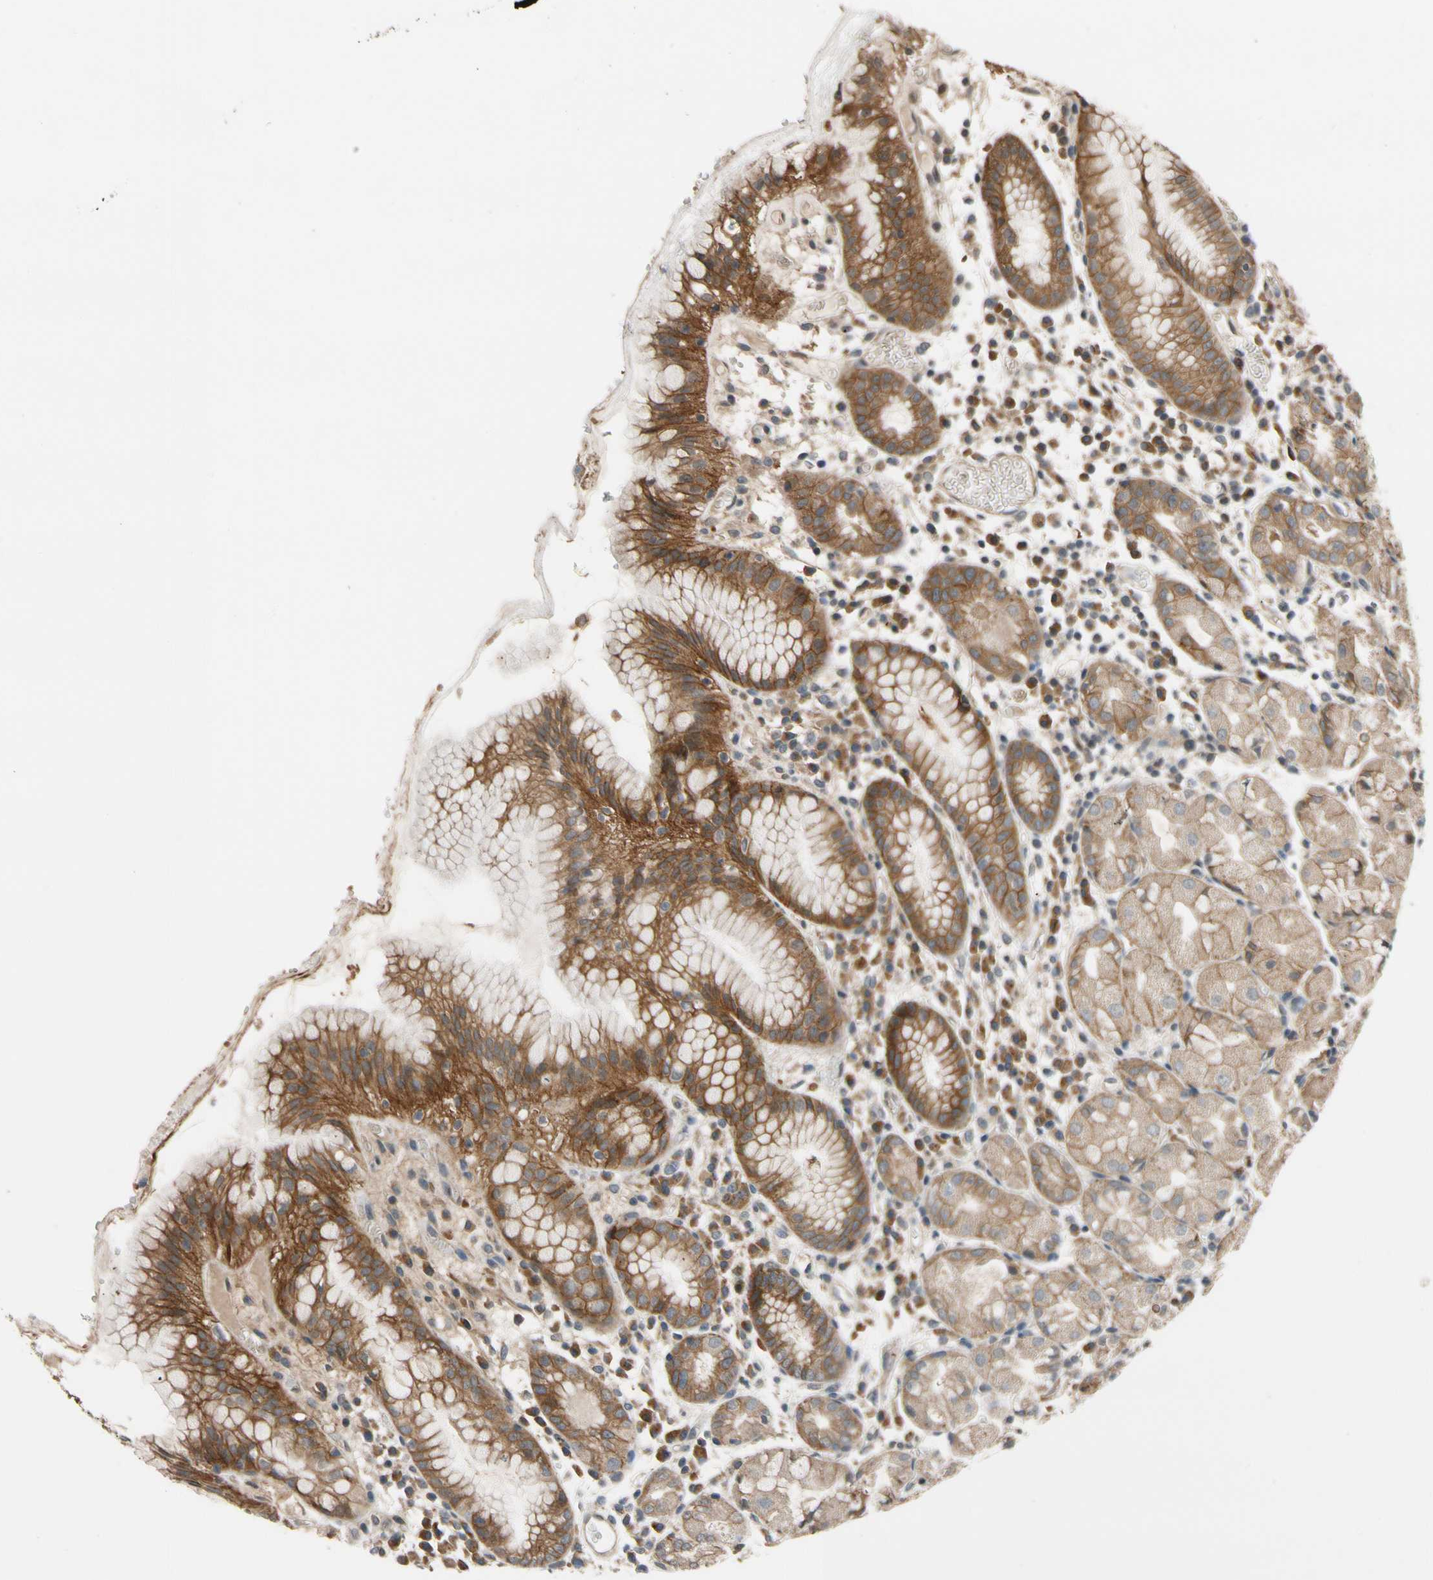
{"staining": {"intensity": "moderate", "quantity": ">75%", "location": "cytoplasmic/membranous"}, "tissue": "stomach", "cell_type": "Glandular cells", "image_type": "normal", "snomed": [{"axis": "morphology", "description": "Normal tissue, NOS"}, {"axis": "topography", "description": "Stomach"}, {"axis": "topography", "description": "Stomach, lower"}], "caption": "IHC image of benign stomach stained for a protein (brown), which exhibits medium levels of moderate cytoplasmic/membranous positivity in about >75% of glandular cells.", "gene": "MST1R", "patient": {"sex": "female", "age": 75}}